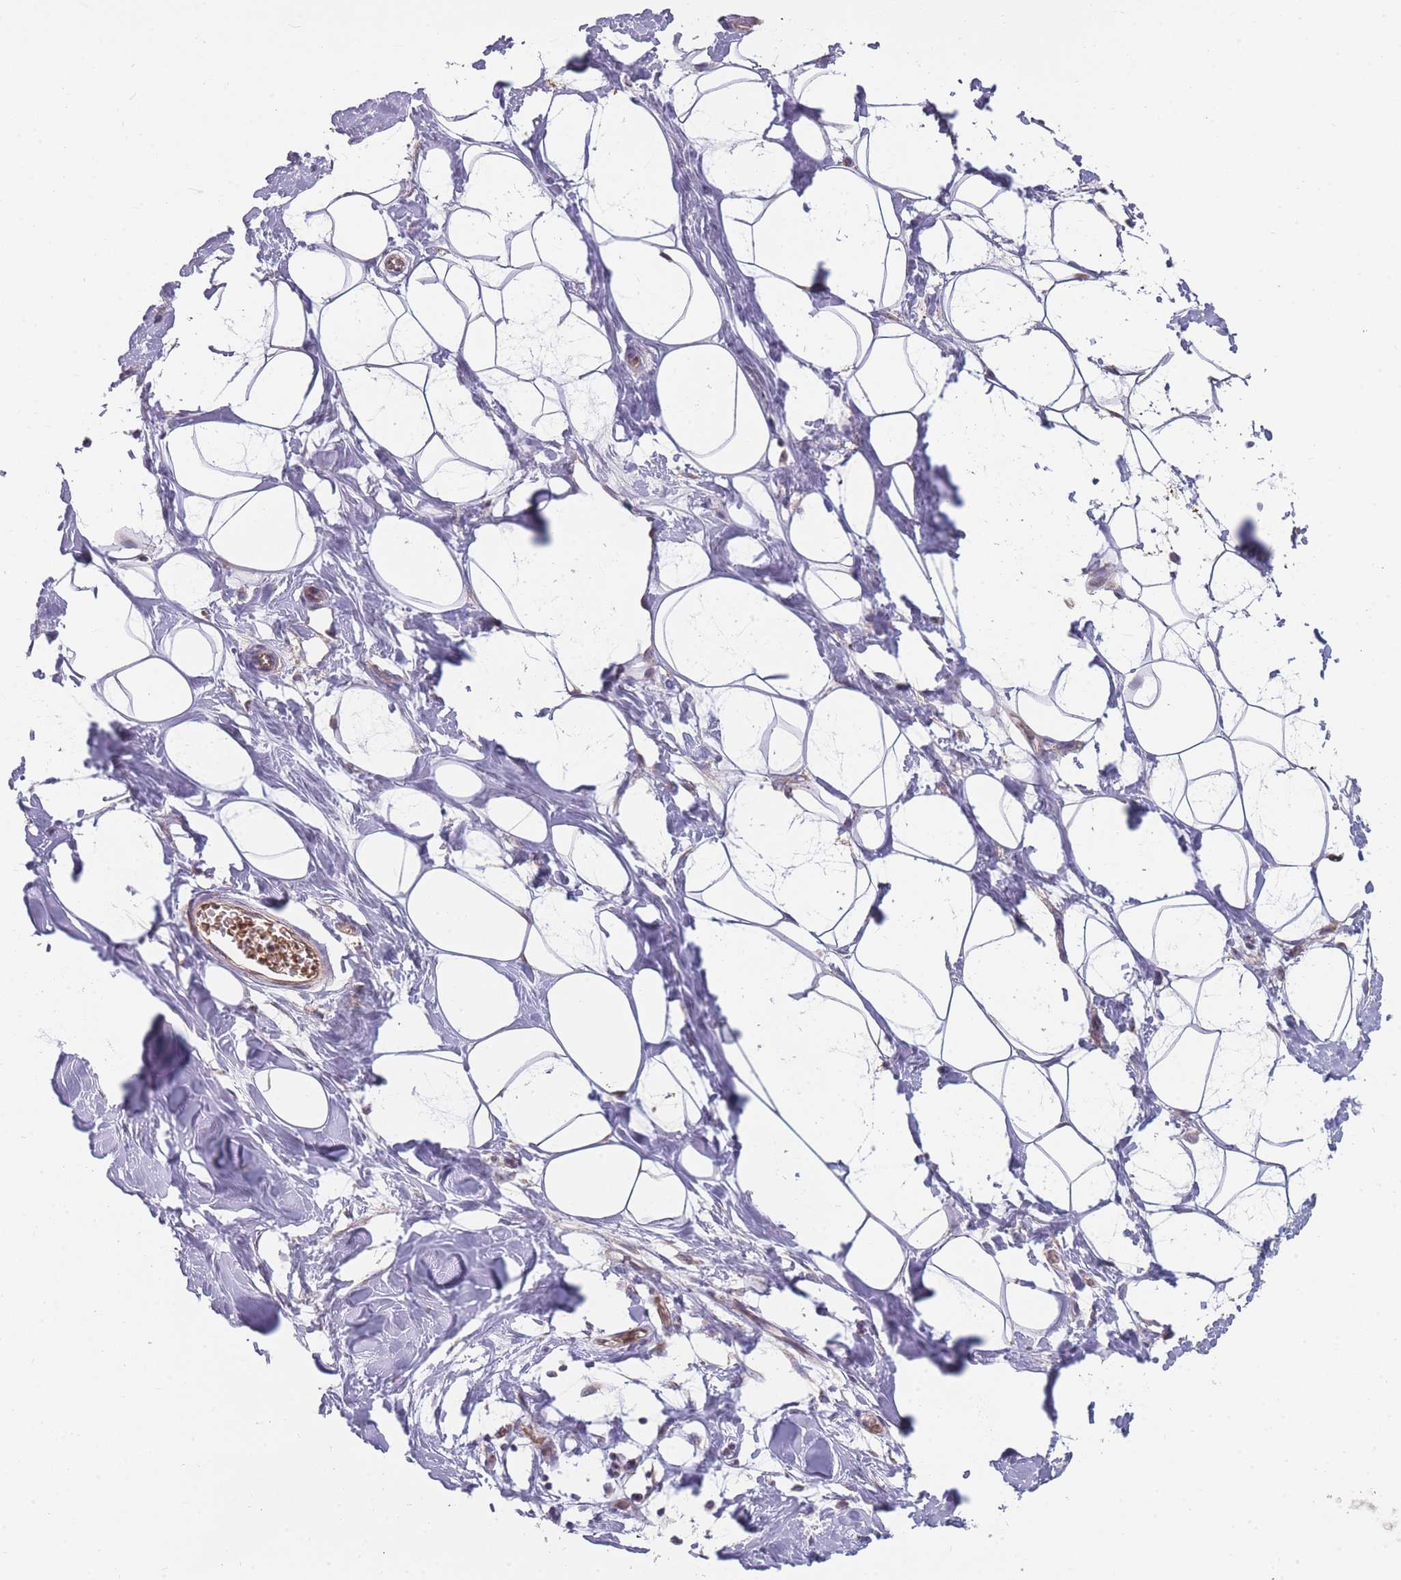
{"staining": {"intensity": "negative", "quantity": "none", "location": "none"}, "tissue": "adipose tissue", "cell_type": "Adipocytes", "image_type": "normal", "snomed": [{"axis": "morphology", "description": "Normal tissue, NOS"}, {"axis": "topography", "description": "Breast"}], "caption": "The image exhibits no significant positivity in adipocytes of adipose tissue. (DAB immunohistochemistry (IHC) visualized using brightfield microscopy, high magnification).", "gene": "SLC35B4", "patient": {"sex": "female", "age": 26}}